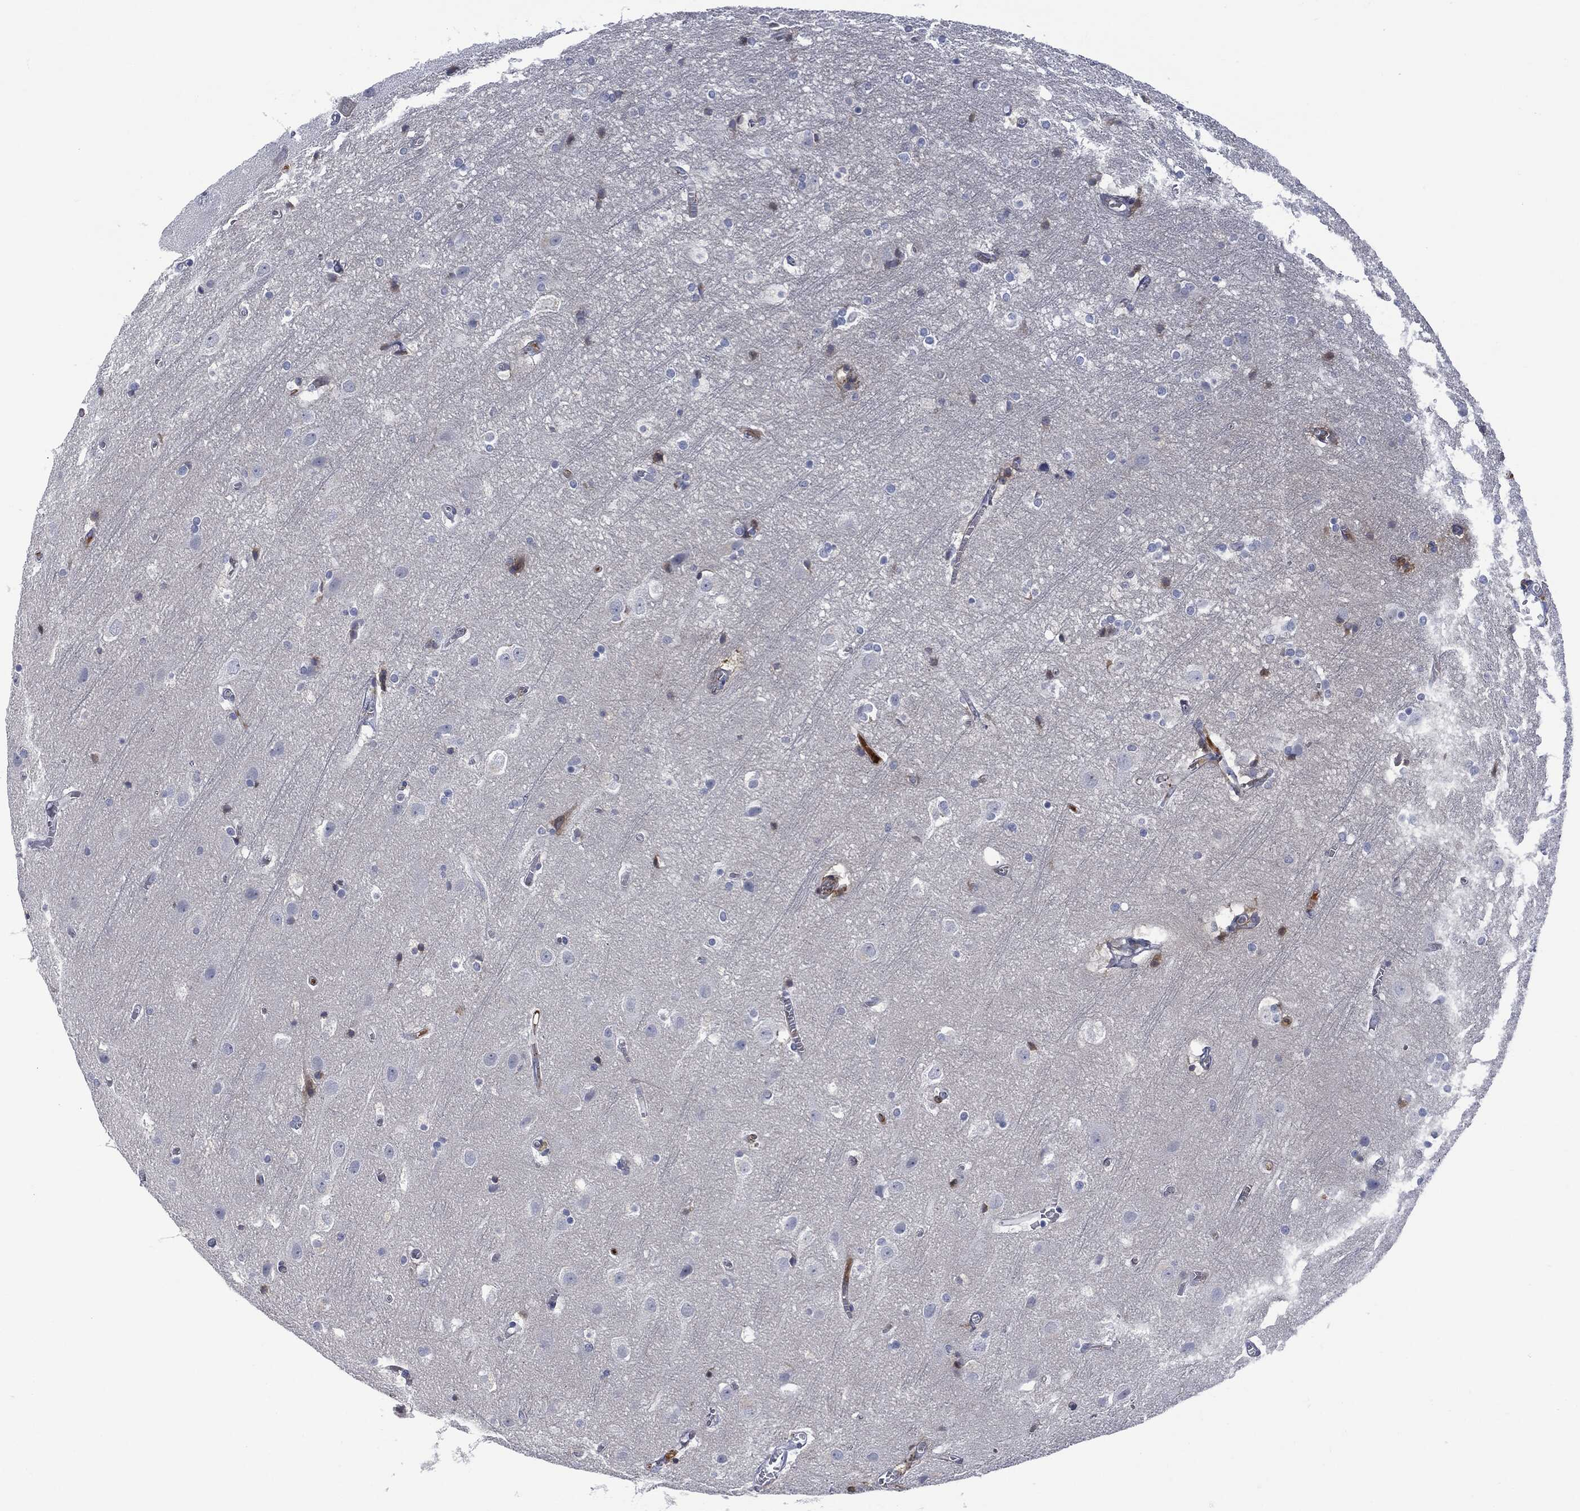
{"staining": {"intensity": "negative", "quantity": "none", "location": "none"}, "tissue": "cerebral cortex", "cell_type": "Endothelial cells", "image_type": "normal", "snomed": [{"axis": "morphology", "description": "Normal tissue, NOS"}, {"axis": "topography", "description": "Cerebral cortex"}], "caption": "Immunohistochemical staining of normal human cerebral cortex exhibits no significant expression in endothelial cells.", "gene": "BTK", "patient": {"sex": "male", "age": 59}}